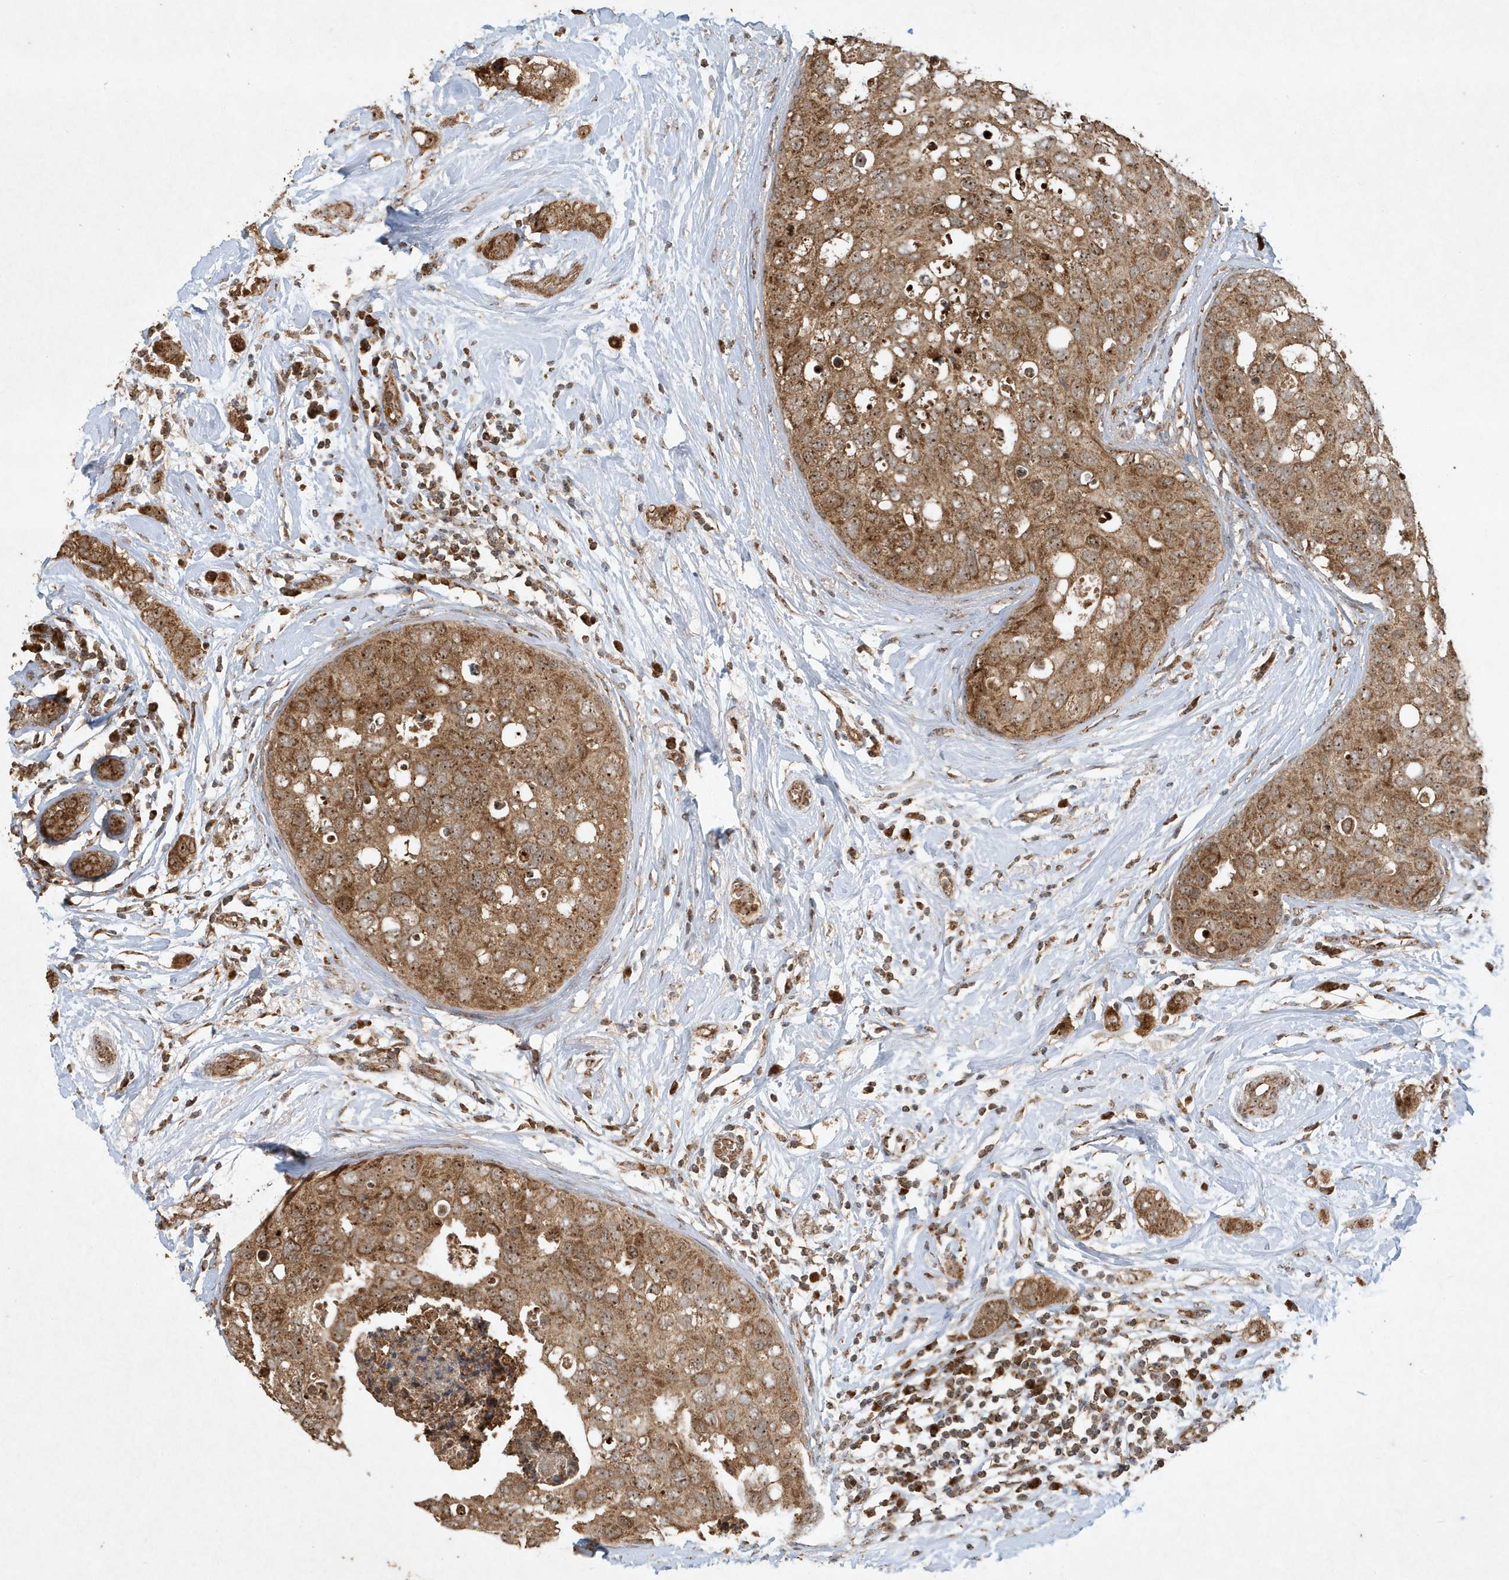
{"staining": {"intensity": "strong", "quantity": ">75%", "location": "cytoplasmic/membranous,nuclear"}, "tissue": "breast cancer", "cell_type": "Tumor cells", "image_type": "cancer", "snomed": [{"axis": "morphology", "description": "Duct carcinoma"}, {"axis": "topography", "description": "Breast"}], "caption": "Protein staining of breast cancer tissue reveals strong cytoplasmic/membranous and nuclear expression in approximately >75% of tumor cells.", "gene": "ABCB9", "patient": {"sex": "female", "age": 50}}